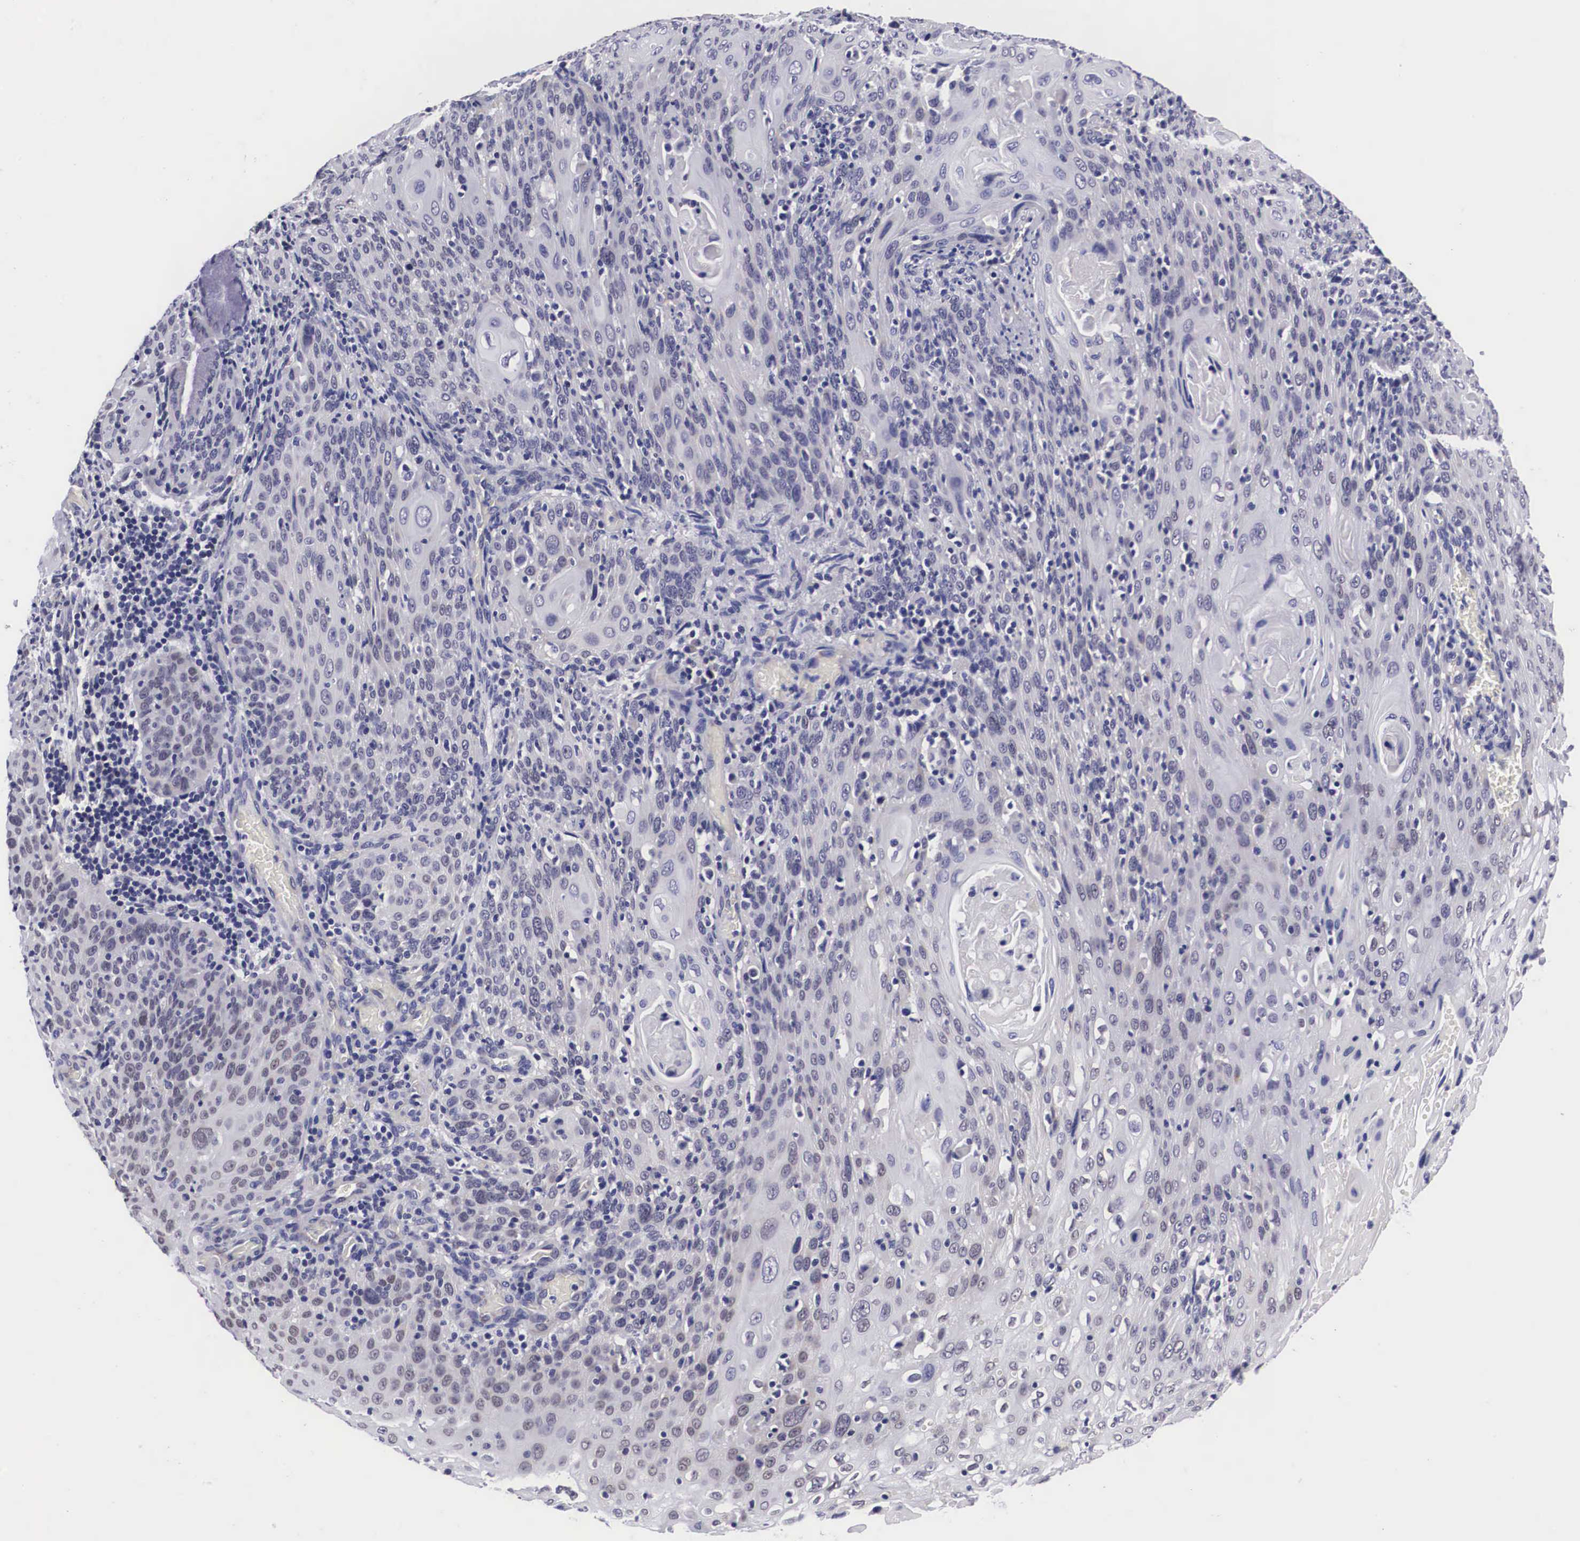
{"staining": {"intensity": "negative", "quantity": "none", "location": "none"}, "tissue": "cervical cancer", "cell_type": "Tumor cells", "image_type": "cancer", "snomed": [{"axis": "morphology", "description": "Squamous cell carcinoma, NOS"}, {"axis": "topography", "description": "Cervix"}], "caption": "Image shows no significant protein expression in tumor cells of cervical cancer (squamous cell carcinoma).", "gene": "SOX11", "patient": {"sex": "female", "age": 54}}